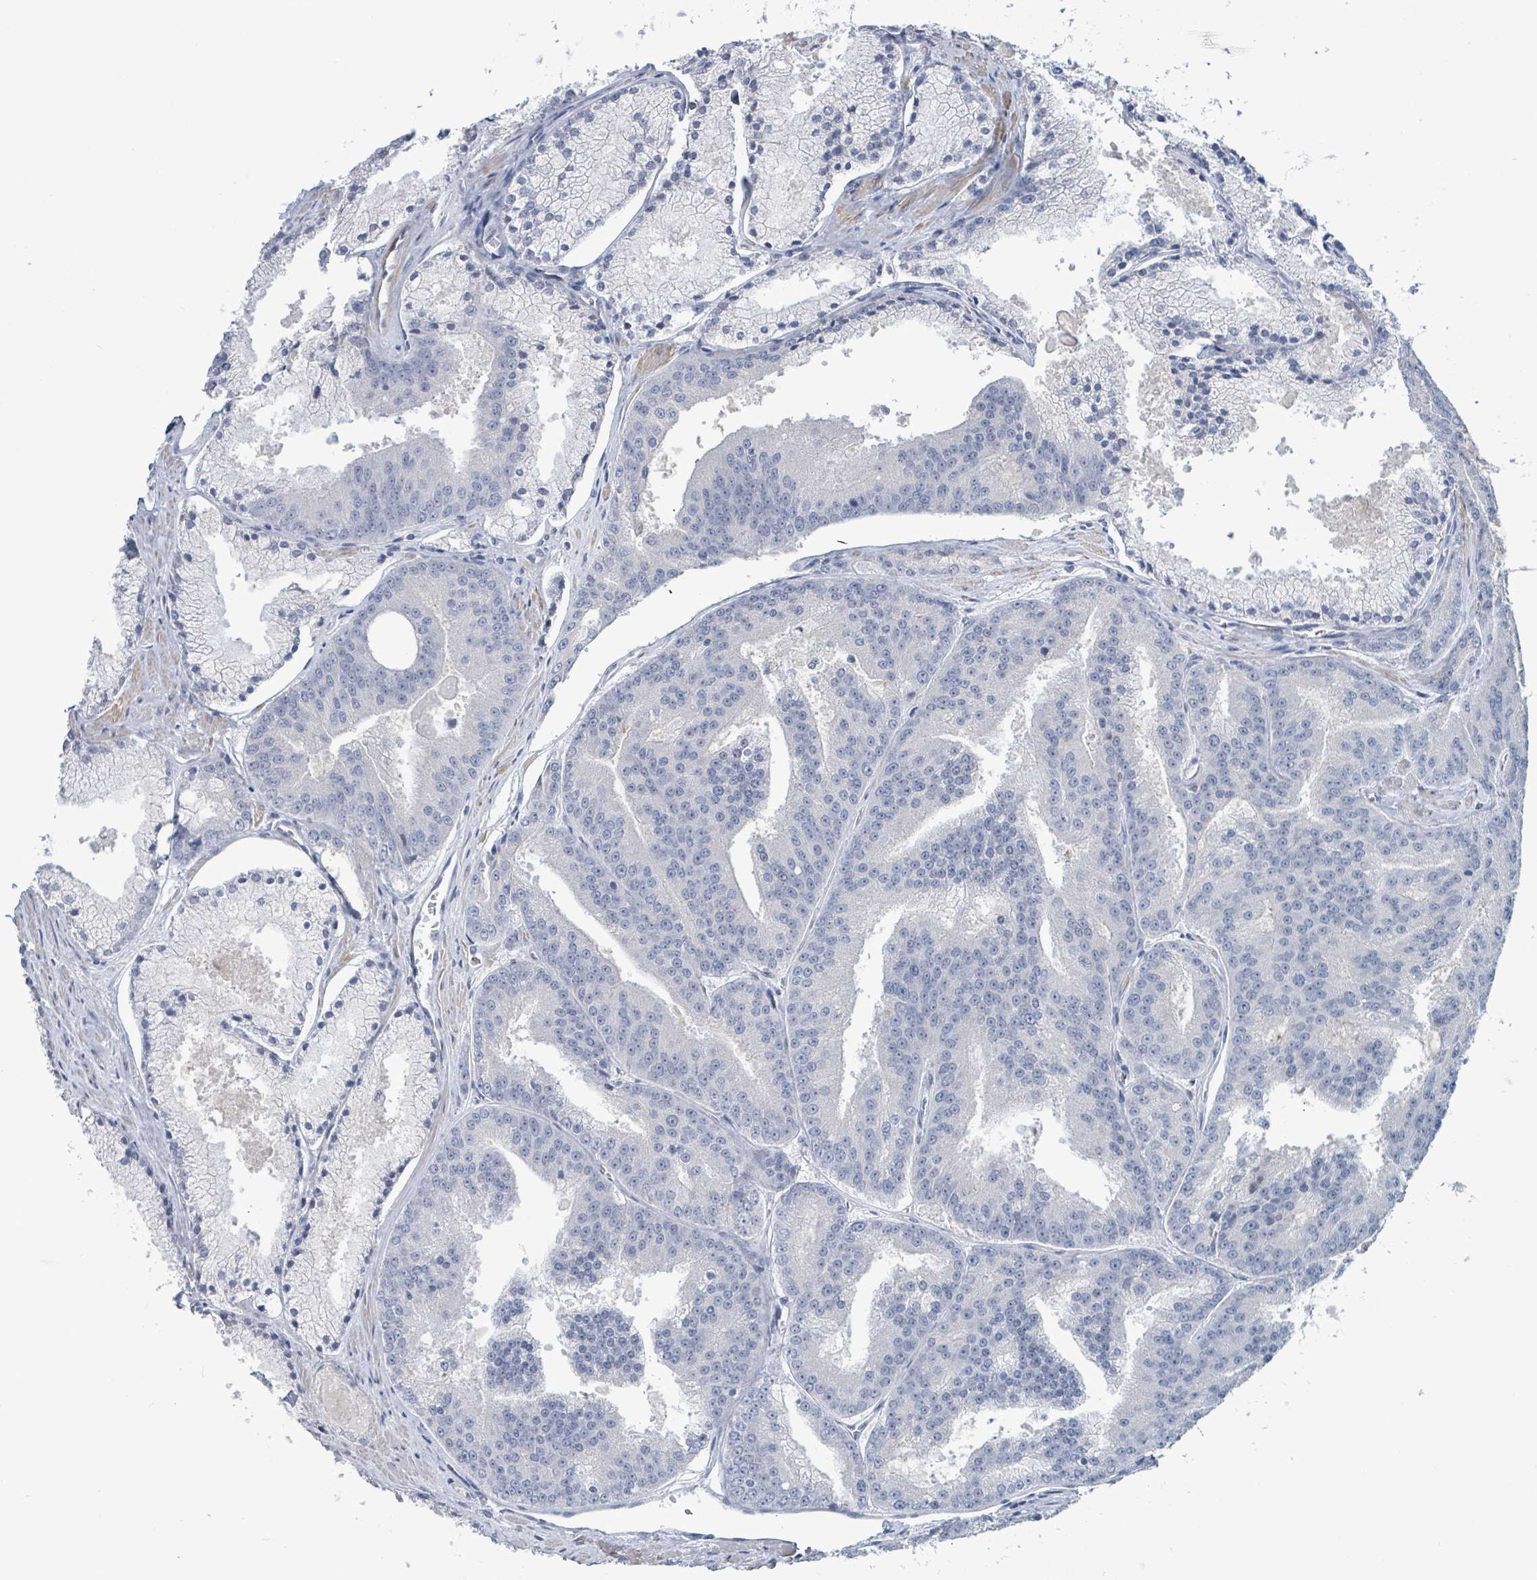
{"staining": {"intensity": "negative", "quantity": "none", "location": "none"}, "tissue": "prostate cancer", "cell_type": "Tumor cells", "image_type": "cancer", "snomed": [{"axis": "morphology", "description": "Adenocarcinoma, High grade"}, {"axis": "topography", "description": "Prostate"}], "caption": "A high-resolution micrograph shows immunohistochemistry (IHC) staining of adenocarcinoma (high-grade) (prostate), which demonstrates no significant positivity in tumor cells. (Stains: DAB immunohistochemistry with hematoxylin counter stain, Microscopy: brightfield microscopy at high magnification).", "gene": "NTN3", "patient": {"sex": "male", "age": 61}}